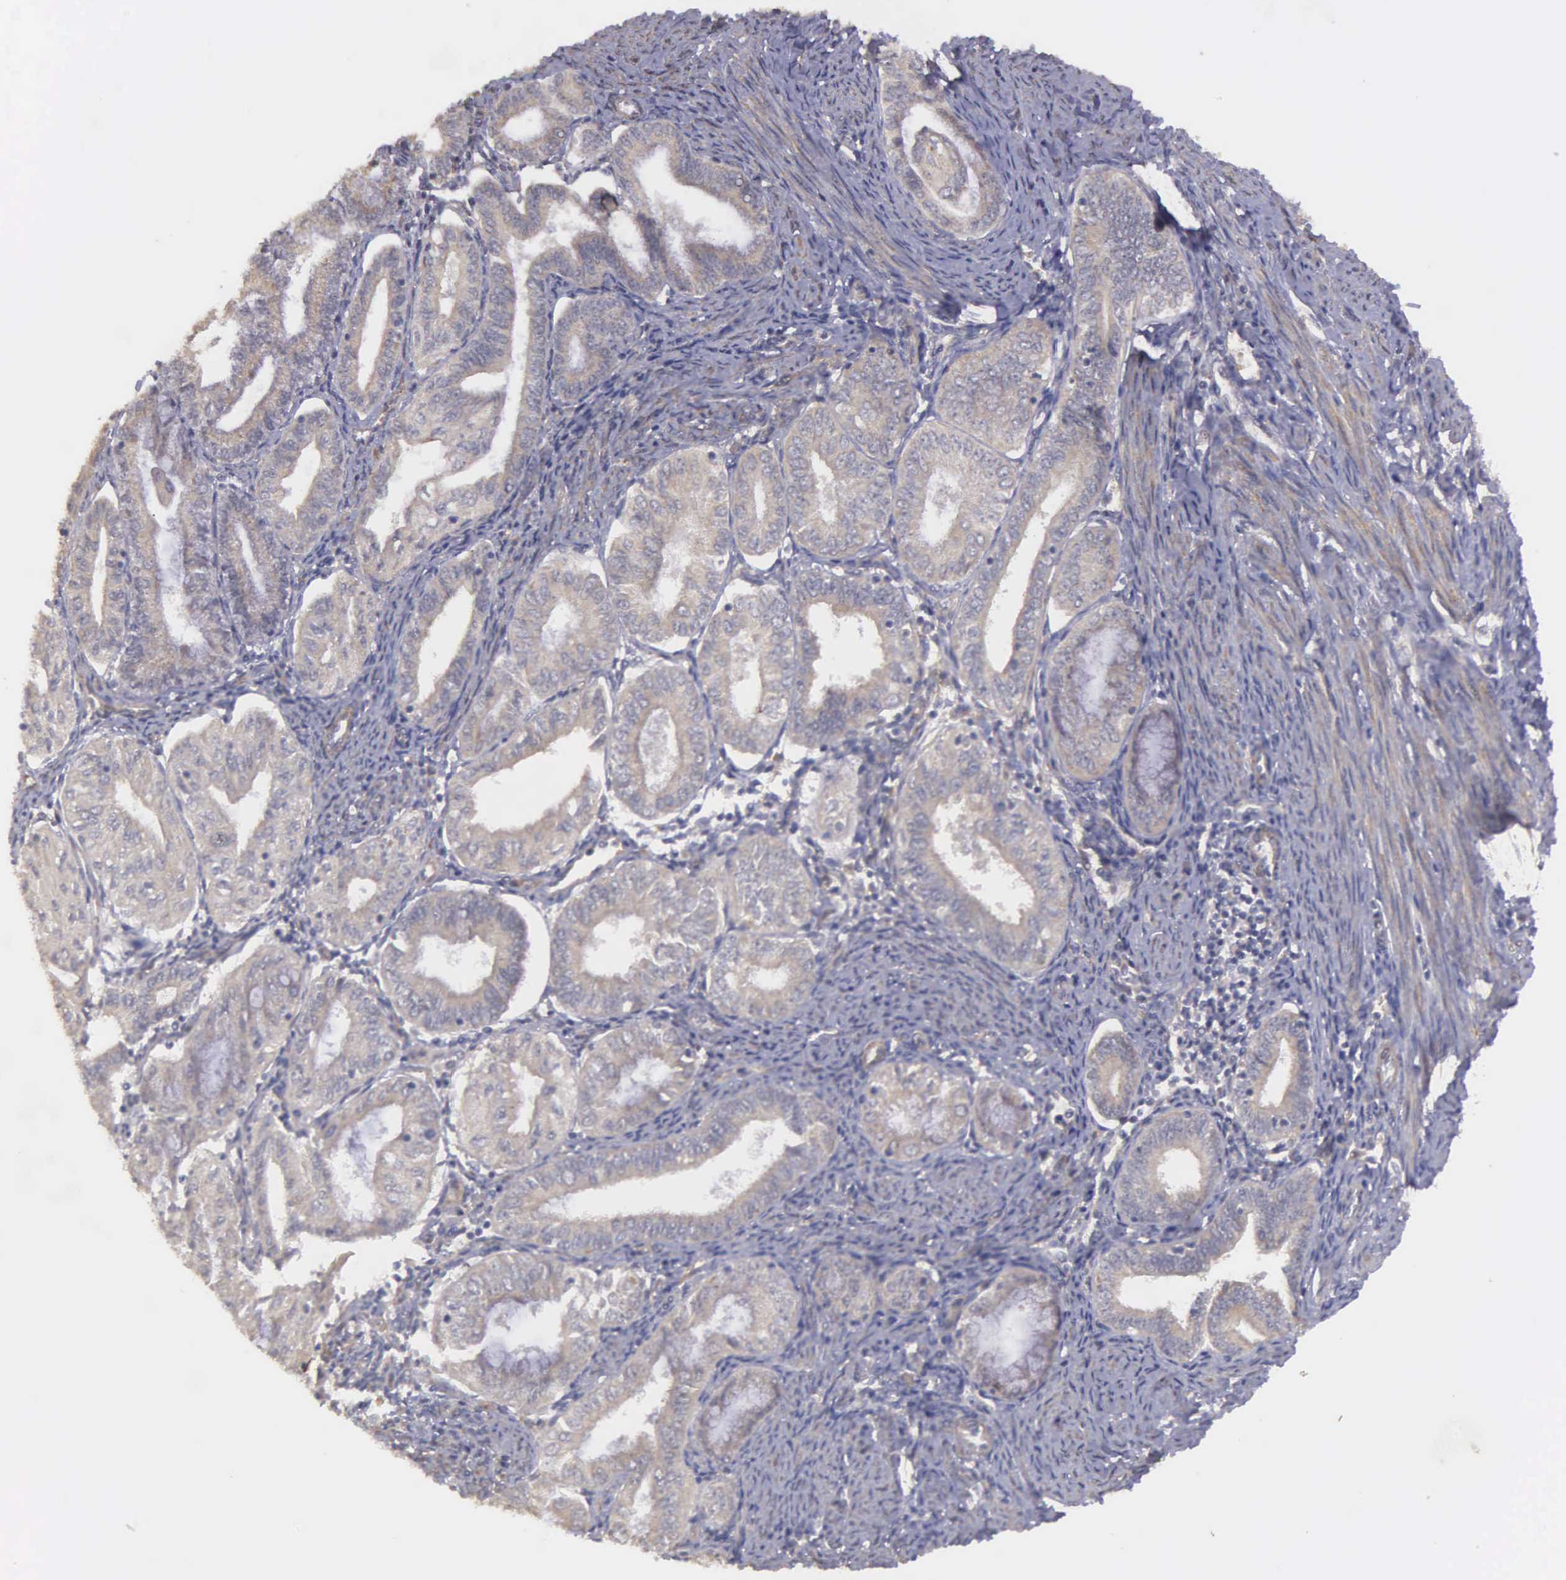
{"staining": {"intensity": "weak", "quantity": ">75%", "location": "cytoplasmic/membranous"}, "tissue": "endometrial cancer", "cell_type": "Tumor cells", "image_type": "cancer", "snomed": [{"axis": "morphology", "description": "Adenocarcinoma, NOS"}, {"axis": "topography", "description": "Endometrium"}], "caption": "IHC micrograph of neoplastic tissue: adenocarcinoma (endometrial) stained using immunohistochemistry shows low levels of weak protein expression localized specifically in the cytoplasmic/membranous of tumor cells, appearing as a cytoplasmic/membranous brown color.", "gene": "RTL10", "patient": {"sex": "female", "age": 55}}